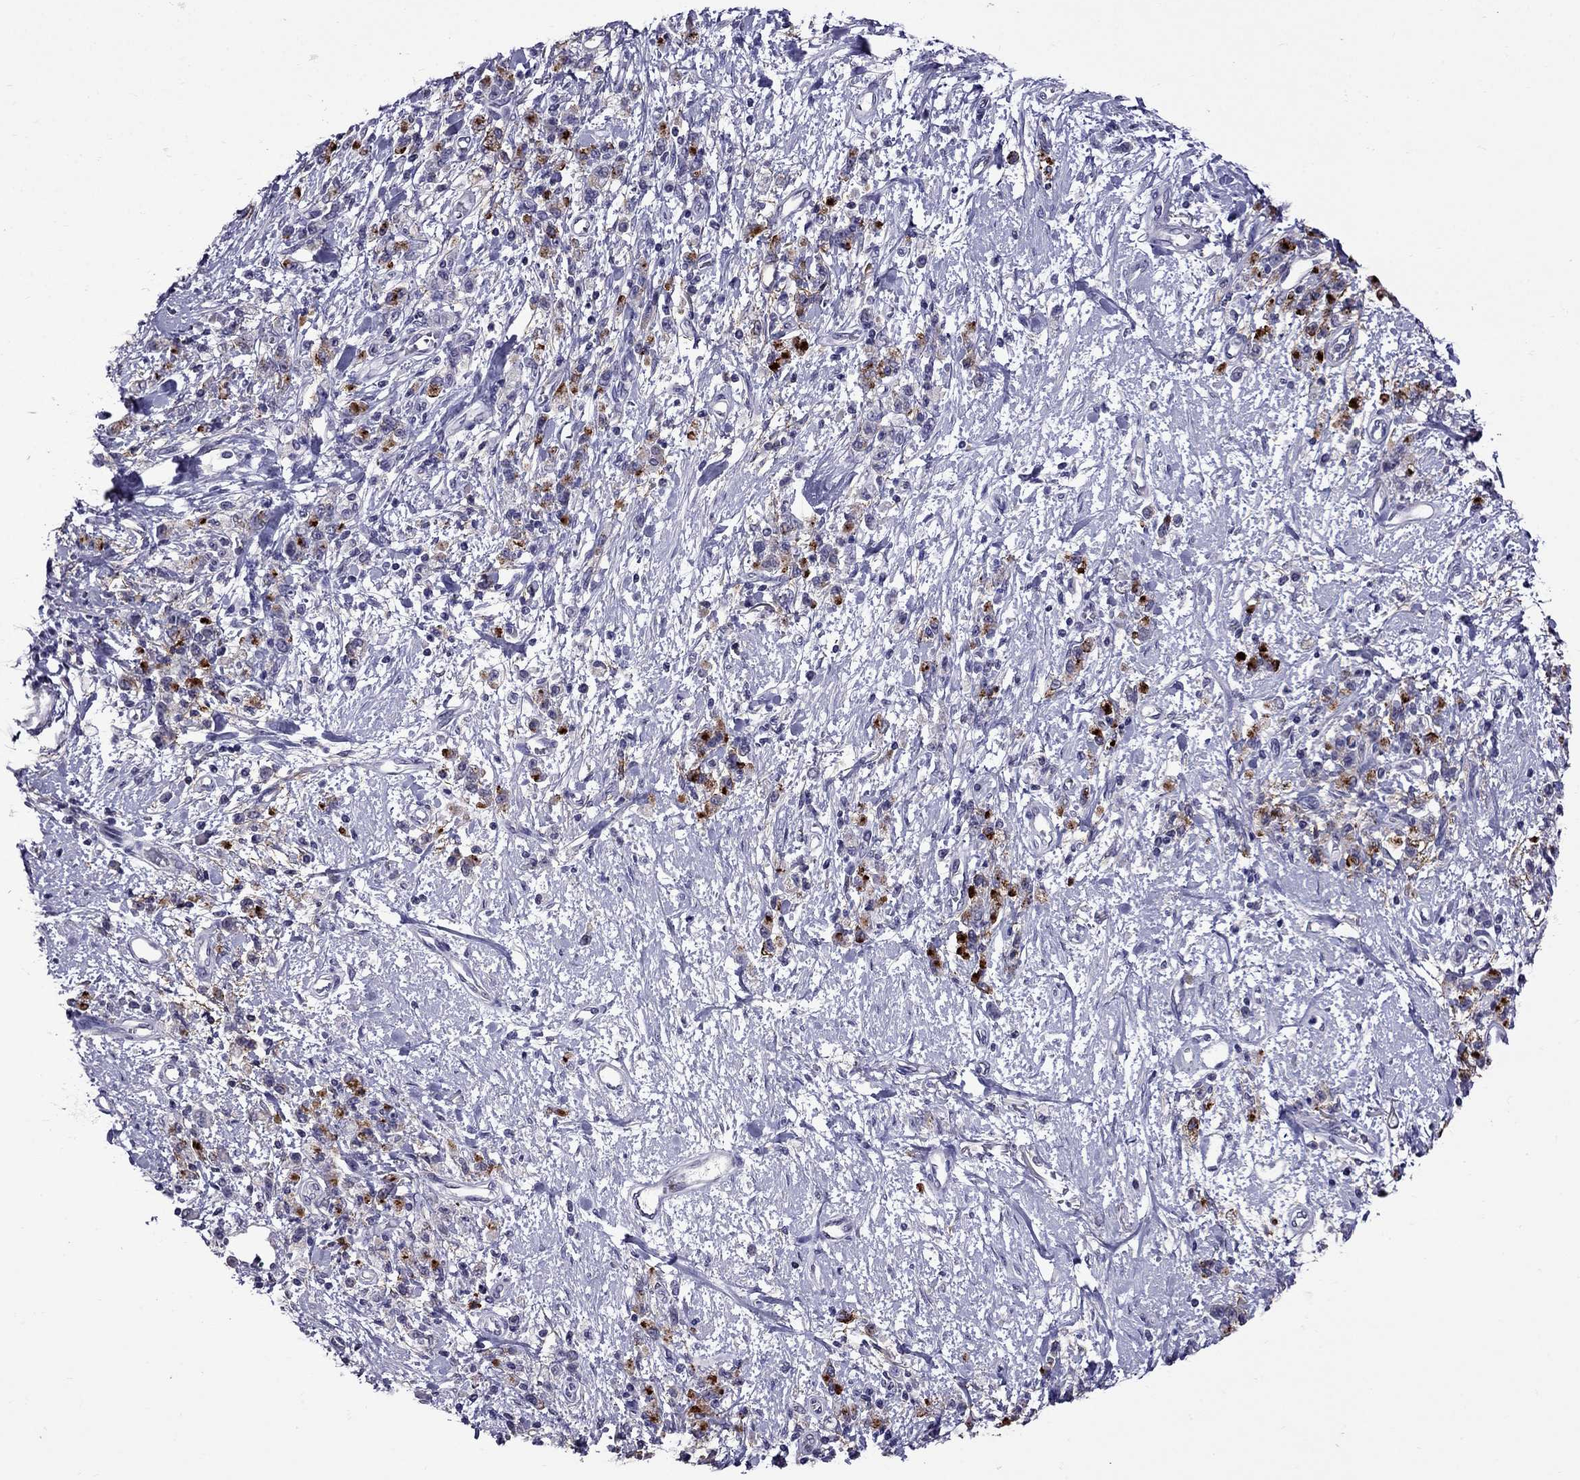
{"staining": {"intensity": "strong", "quantity": "<25%", "location": "cytoplasmic/membranous"}, "tissue": "stomach cancer", "cell_type": "Tumor cells", "image_type": "cancer", "snomed": [{"axis": "morphology", "description": "Adenocarcinoma, NOS"}, {"axis": "topography", "description": "Stomach"}], "caption": "High-magnification brightfield microscopy of stomach cancer (adenocarcinoma) stained with DAB (3,3'-diaminobenzidine) (brown) and counterstained with hematoxylin (blue). tumor cells exhibit strong cytoplasmic/membranous positivity is seen in about<25% of cells. Using DAB (brown) and hematoxylin (blue) stains, captured at high magnification using brightfield microscopy.", "gene": "OLFM4", "patient": {"sex": "male", "age": 77}}